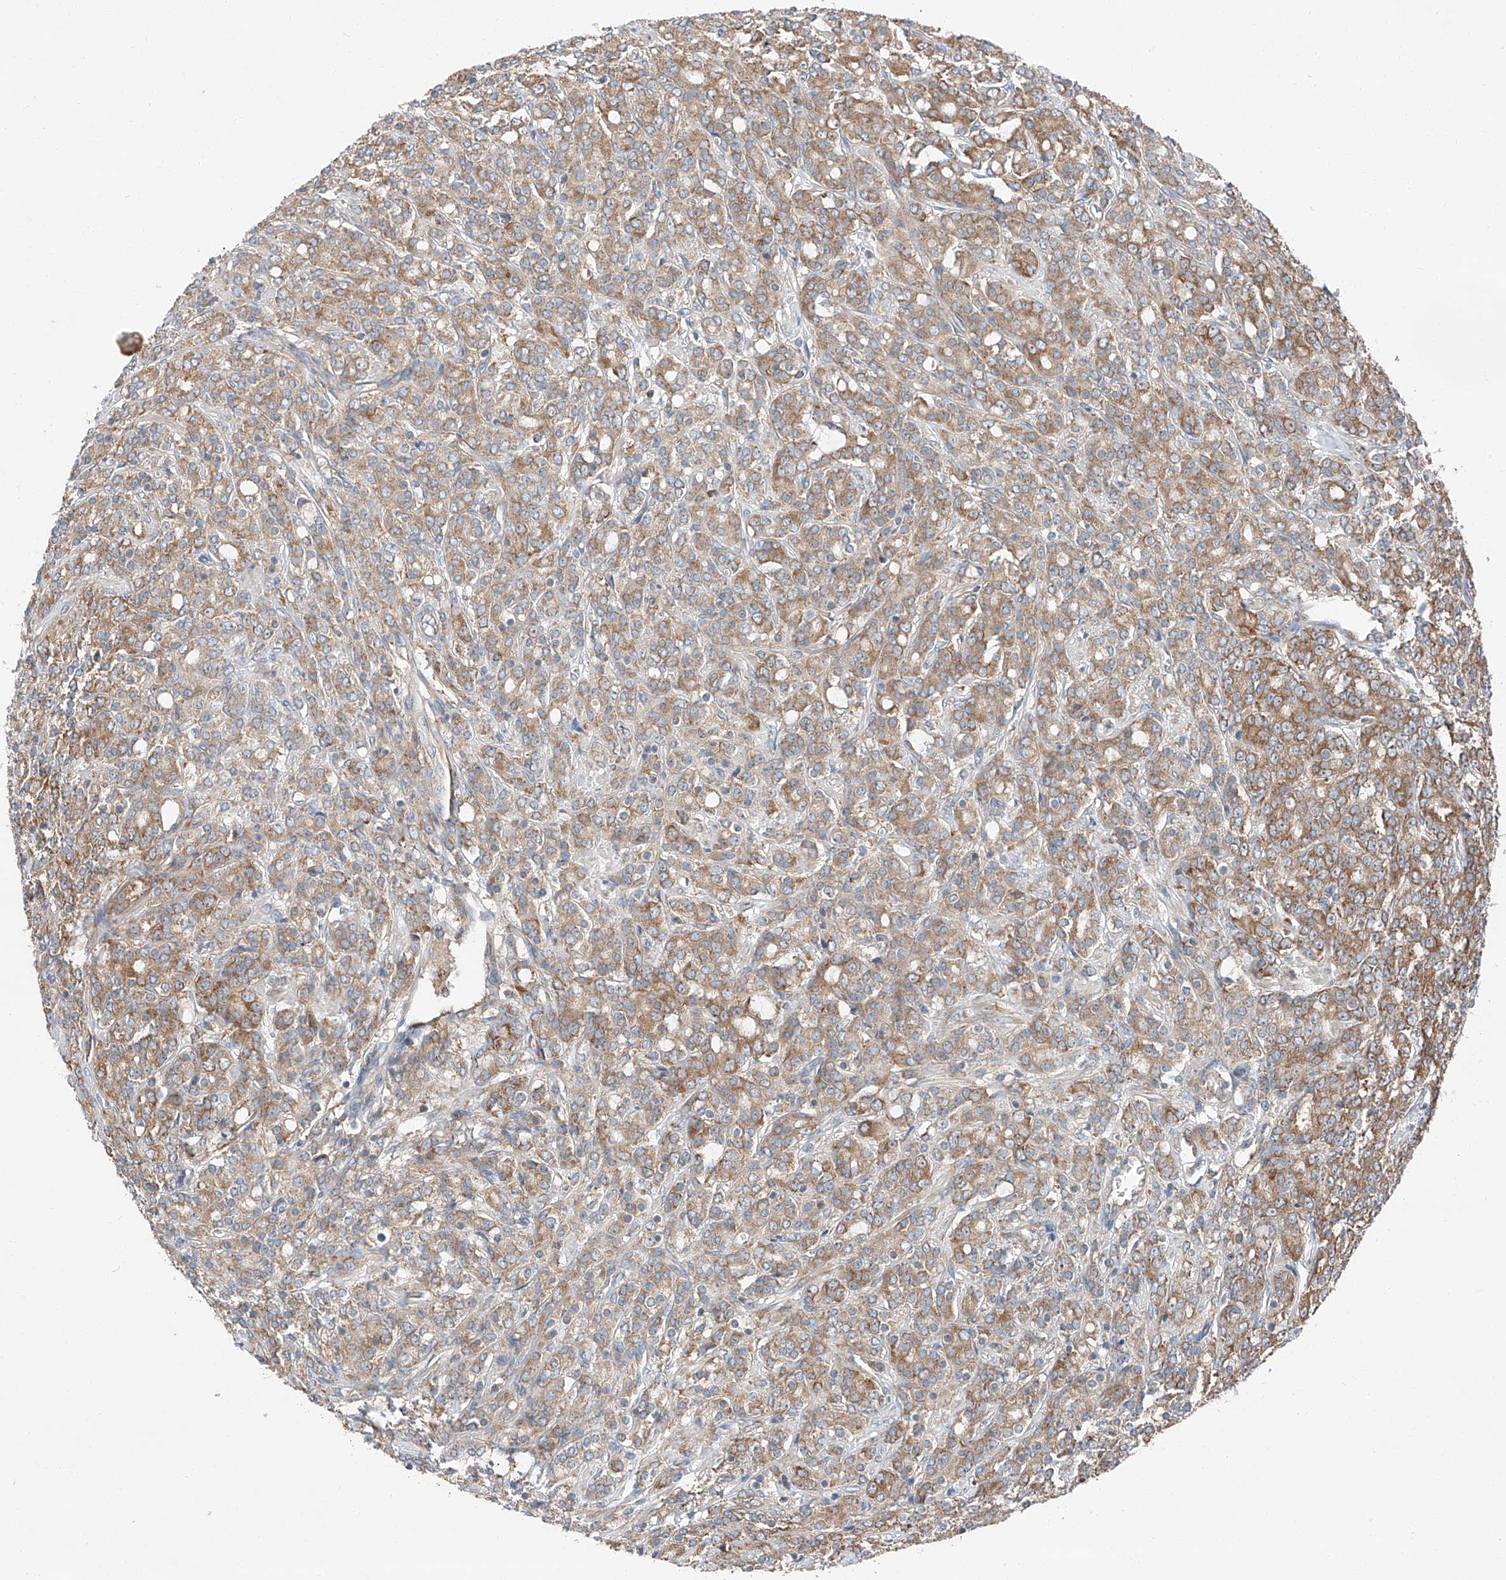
{"staining": {"intensity": "moderate", "quantity": "25%-75%", "location": "cytoplasmic/membranous"}, "tissue": "prostate cancer", "cell_type": "Tumor cells", "image_type": "cancer", "snomed": [{"axis": "morphology", "description": "Adenocarcinoma, High grade"}, {"axis": "topography", "description": "Prostate"}], "caption": "Prostate cancer (adenocarcinoma (high-grade)) stained for a protein (brown) reveals moderate cytoplasmic/membranous positive expression in about 25%-75% of tumor cells.", "gene": "ZC3H15", "patient": {"sex": "male", "age": 62}}